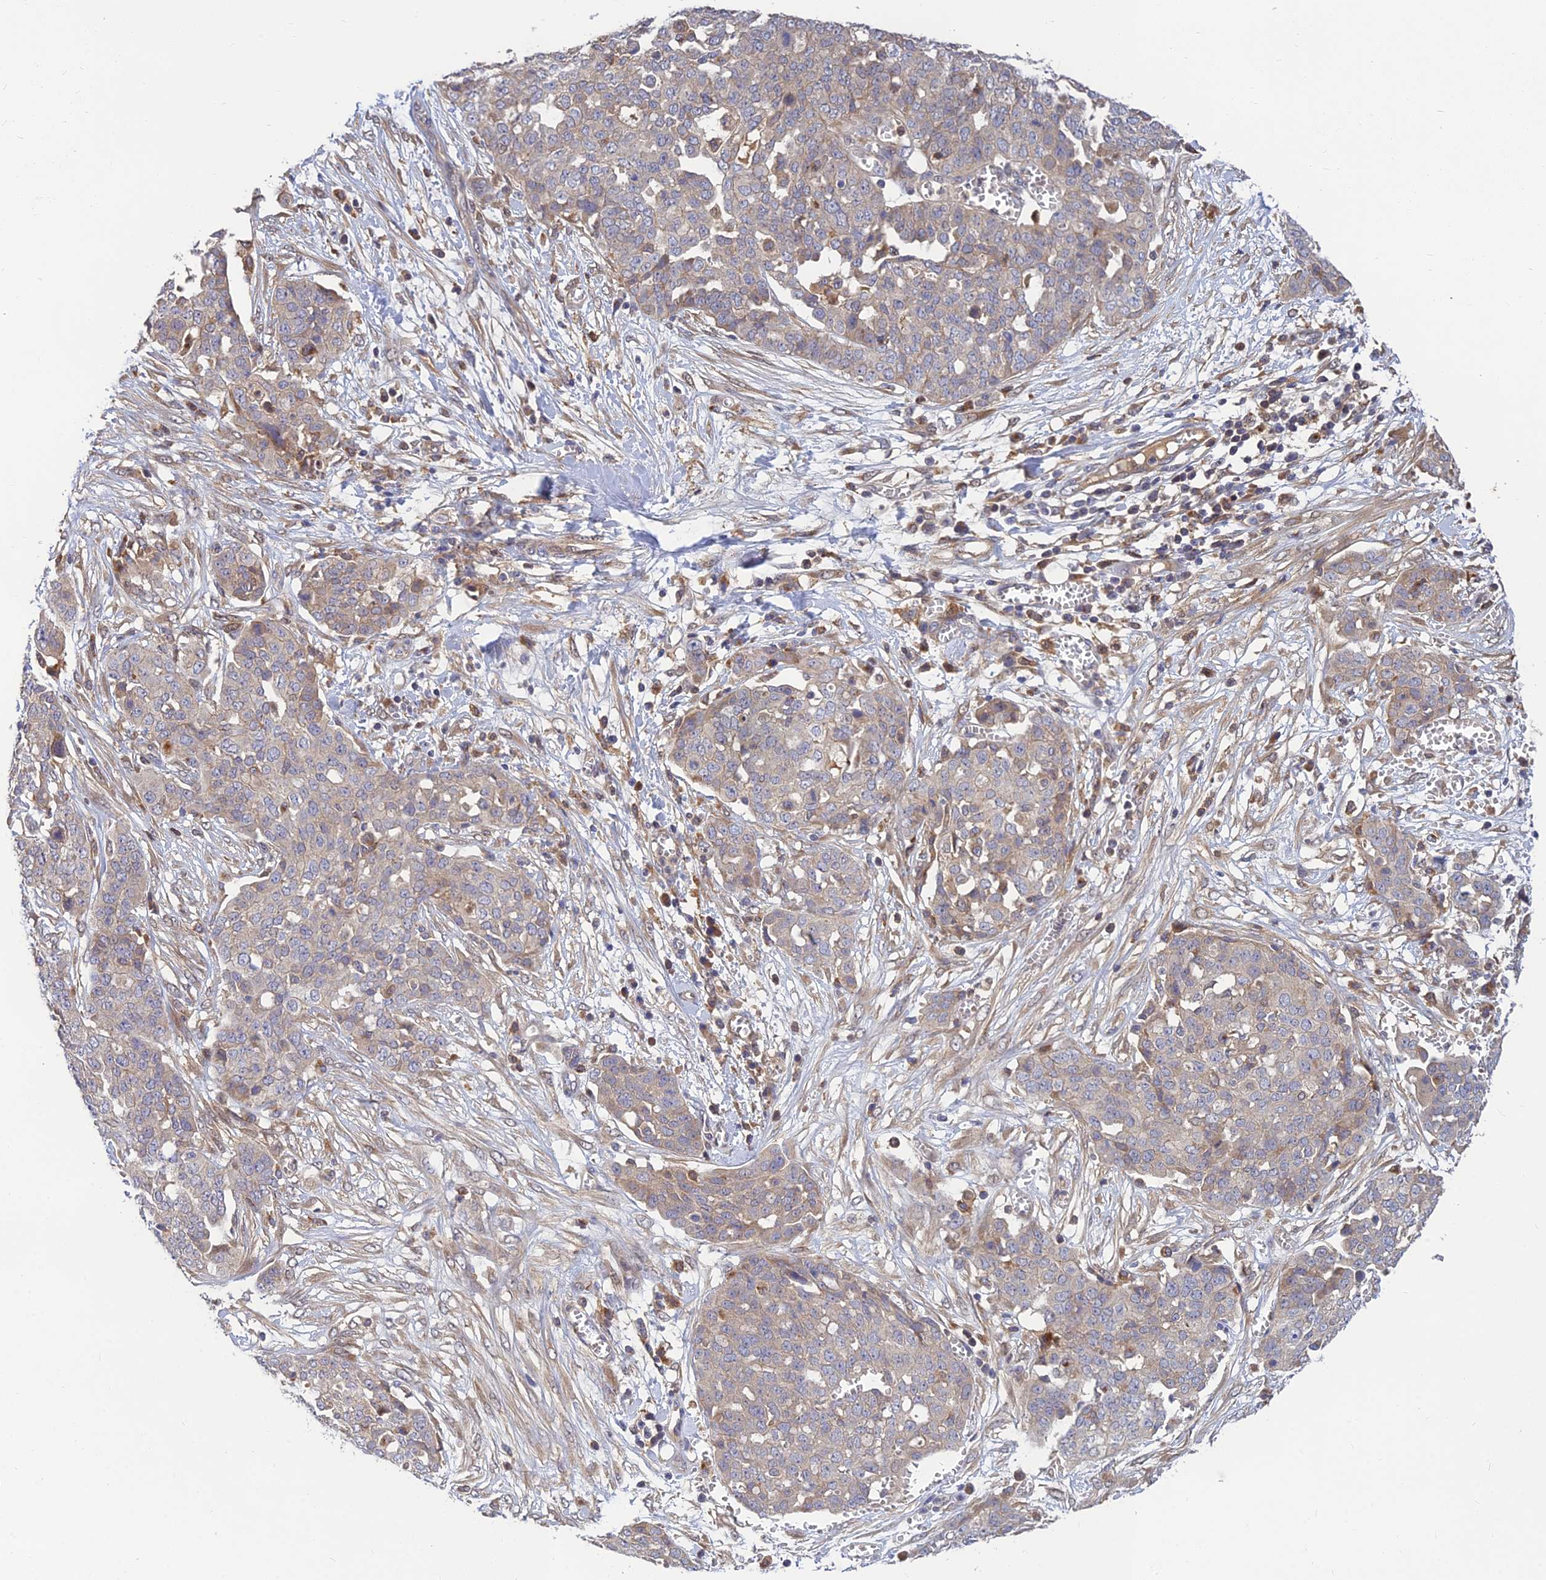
{"staining": {"intensity": "negative", "quantity": "none", "location": "none"}, "tissue": "ovarian cancer", "cell_type": "Tumor cells", "image_type": "cancer", "snomed": [{"axis": "morphology", "description": "Cystadenocarcinoma, serous, NOS"}, {"axis": "topography", "description": "Soft tissue"}, {"axis": "topography", "description": "Ovary"}], "caption": "Protein analysis of ovarian cancer demonstrates no significant expression in tumor cells.", "gene": "FAM151B", "patient": {"sex": "female", "age": 57}}